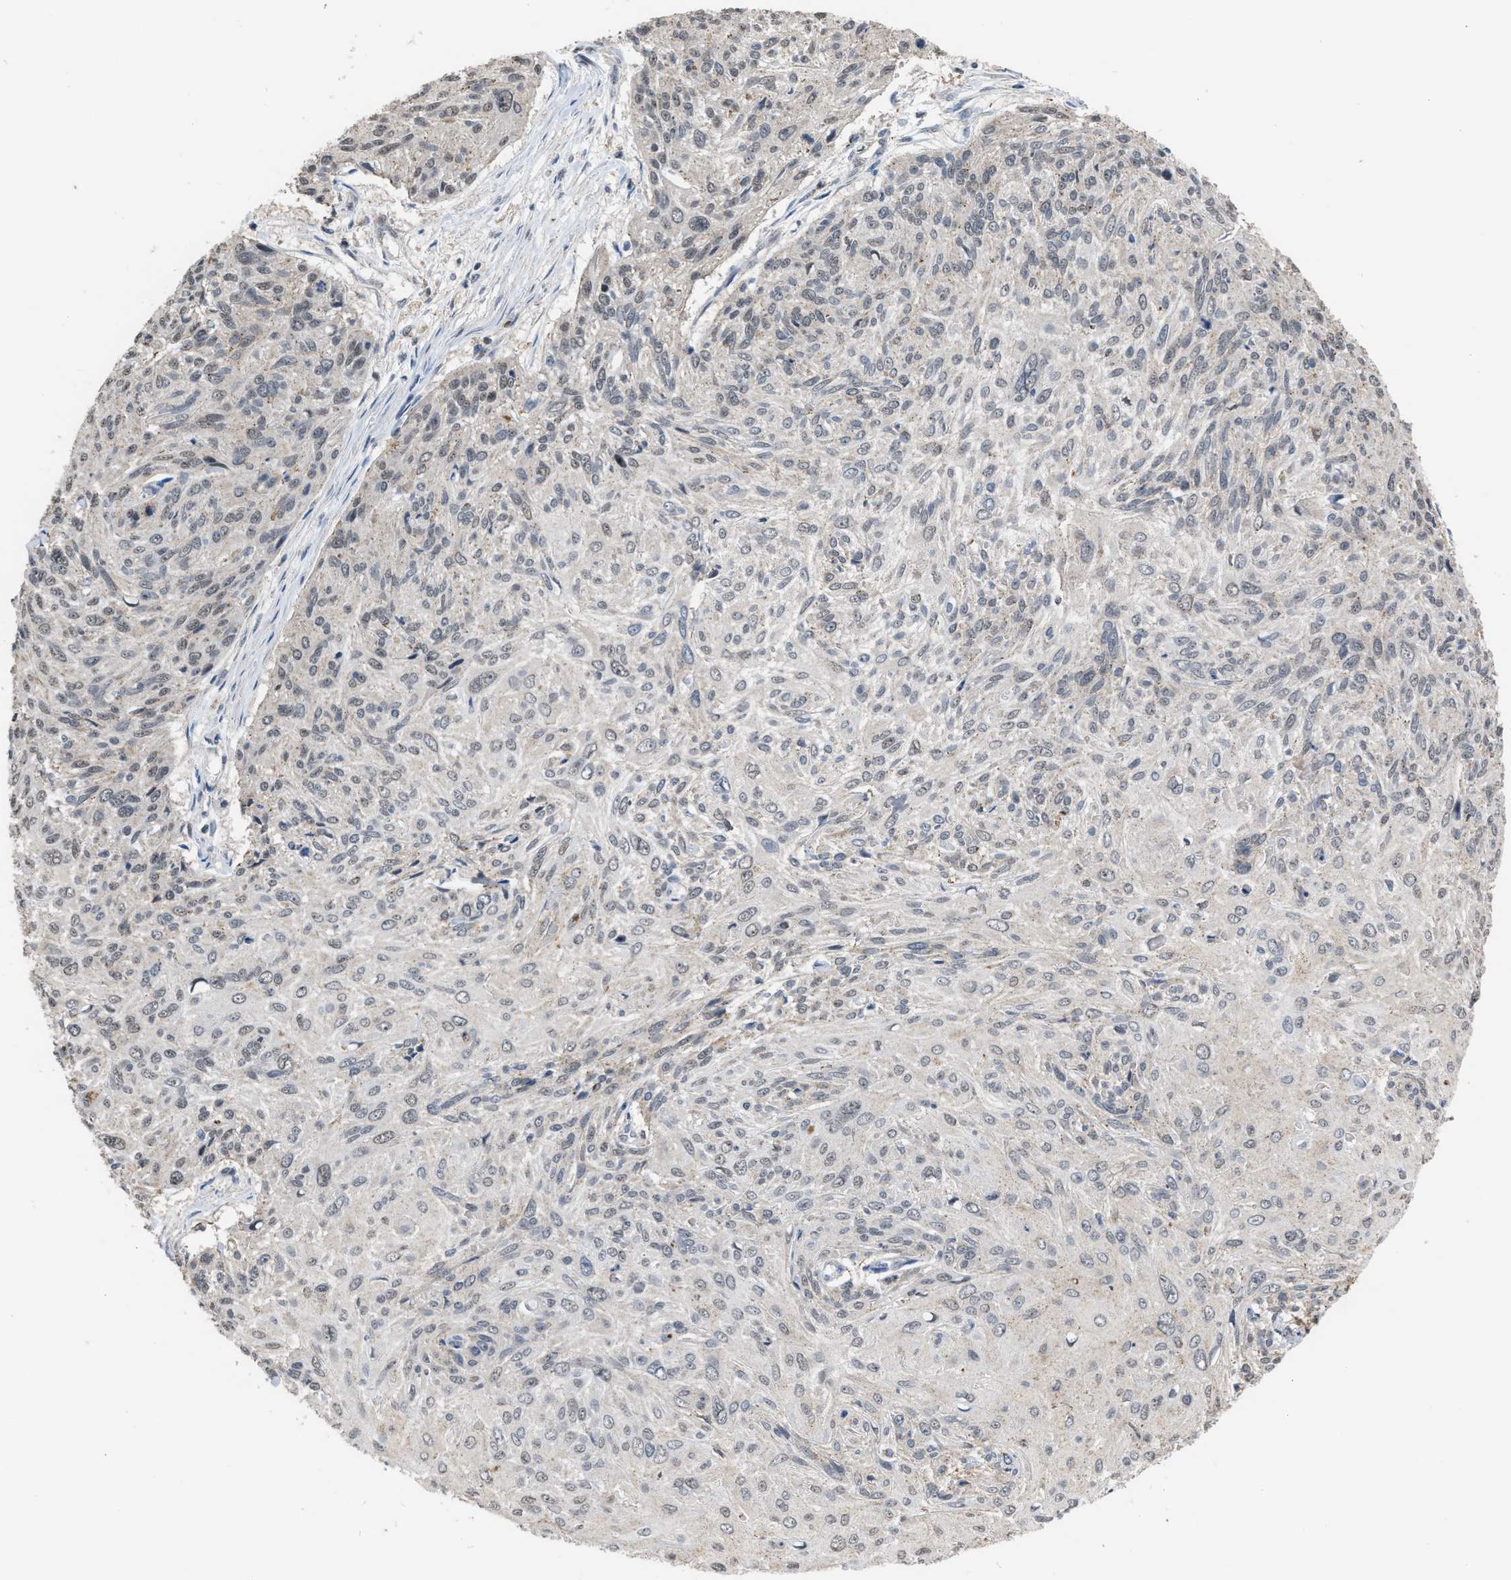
{"staining": {"intensity": "weak", "quantity": "<25%", "location": "nuclear"}, "tissue": "cervical cancer", "cell_type": "Tumor cells", "image_type": "cancer", "snomed": [{"axis": "morphology", "description": "Squamous cell carcinoma, NOS"}, {"axis": "topography", "description": "Cervix"}], "caption": "Protein analysis of squamous cell carcinoma (cervical) demonstrates no significant staining in tumor cells.", "gene": "BAIAP2L1", "patient": {"sex": "female", "age": 51}}